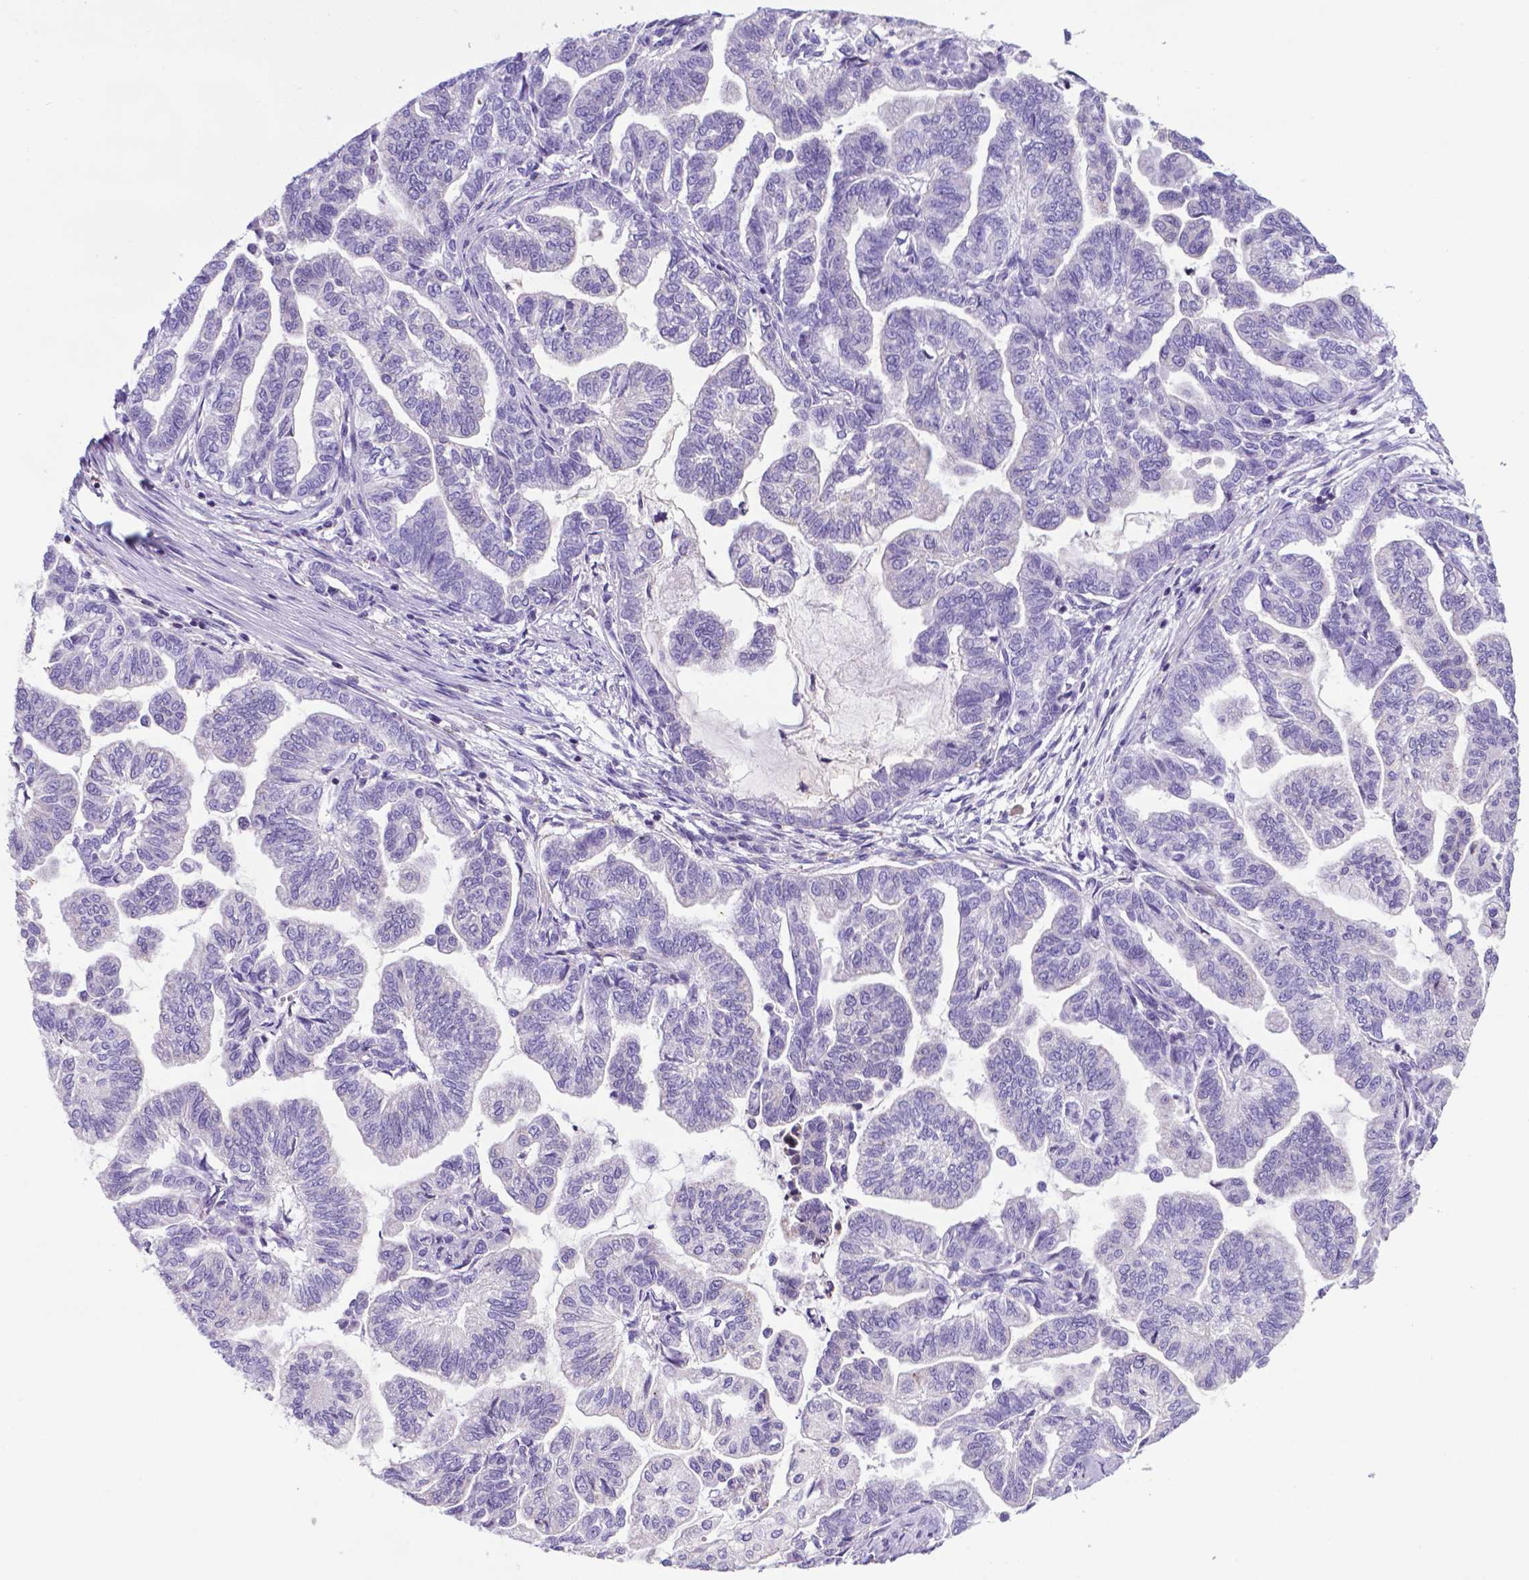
{"staining": {"intensity": "negative", "quantity": "none", "location": "none"}, "tissue": "stomach cancer", "cell_type": "Tumor cells", "image_type": "cancer", "snomed": [{"axis": "morphology", "description": "Adenocarcinoma, NOS"}, {"axis": "topography", "description": "Stomach"}], "caption": "Immunohistochemistry (IHC) photomicrograph of stomach cancer stained for a protein (brown), which shows no staining in tumor cells.", "gene": "POU3F3", "patient": {"sex": "male", "age": 83}}